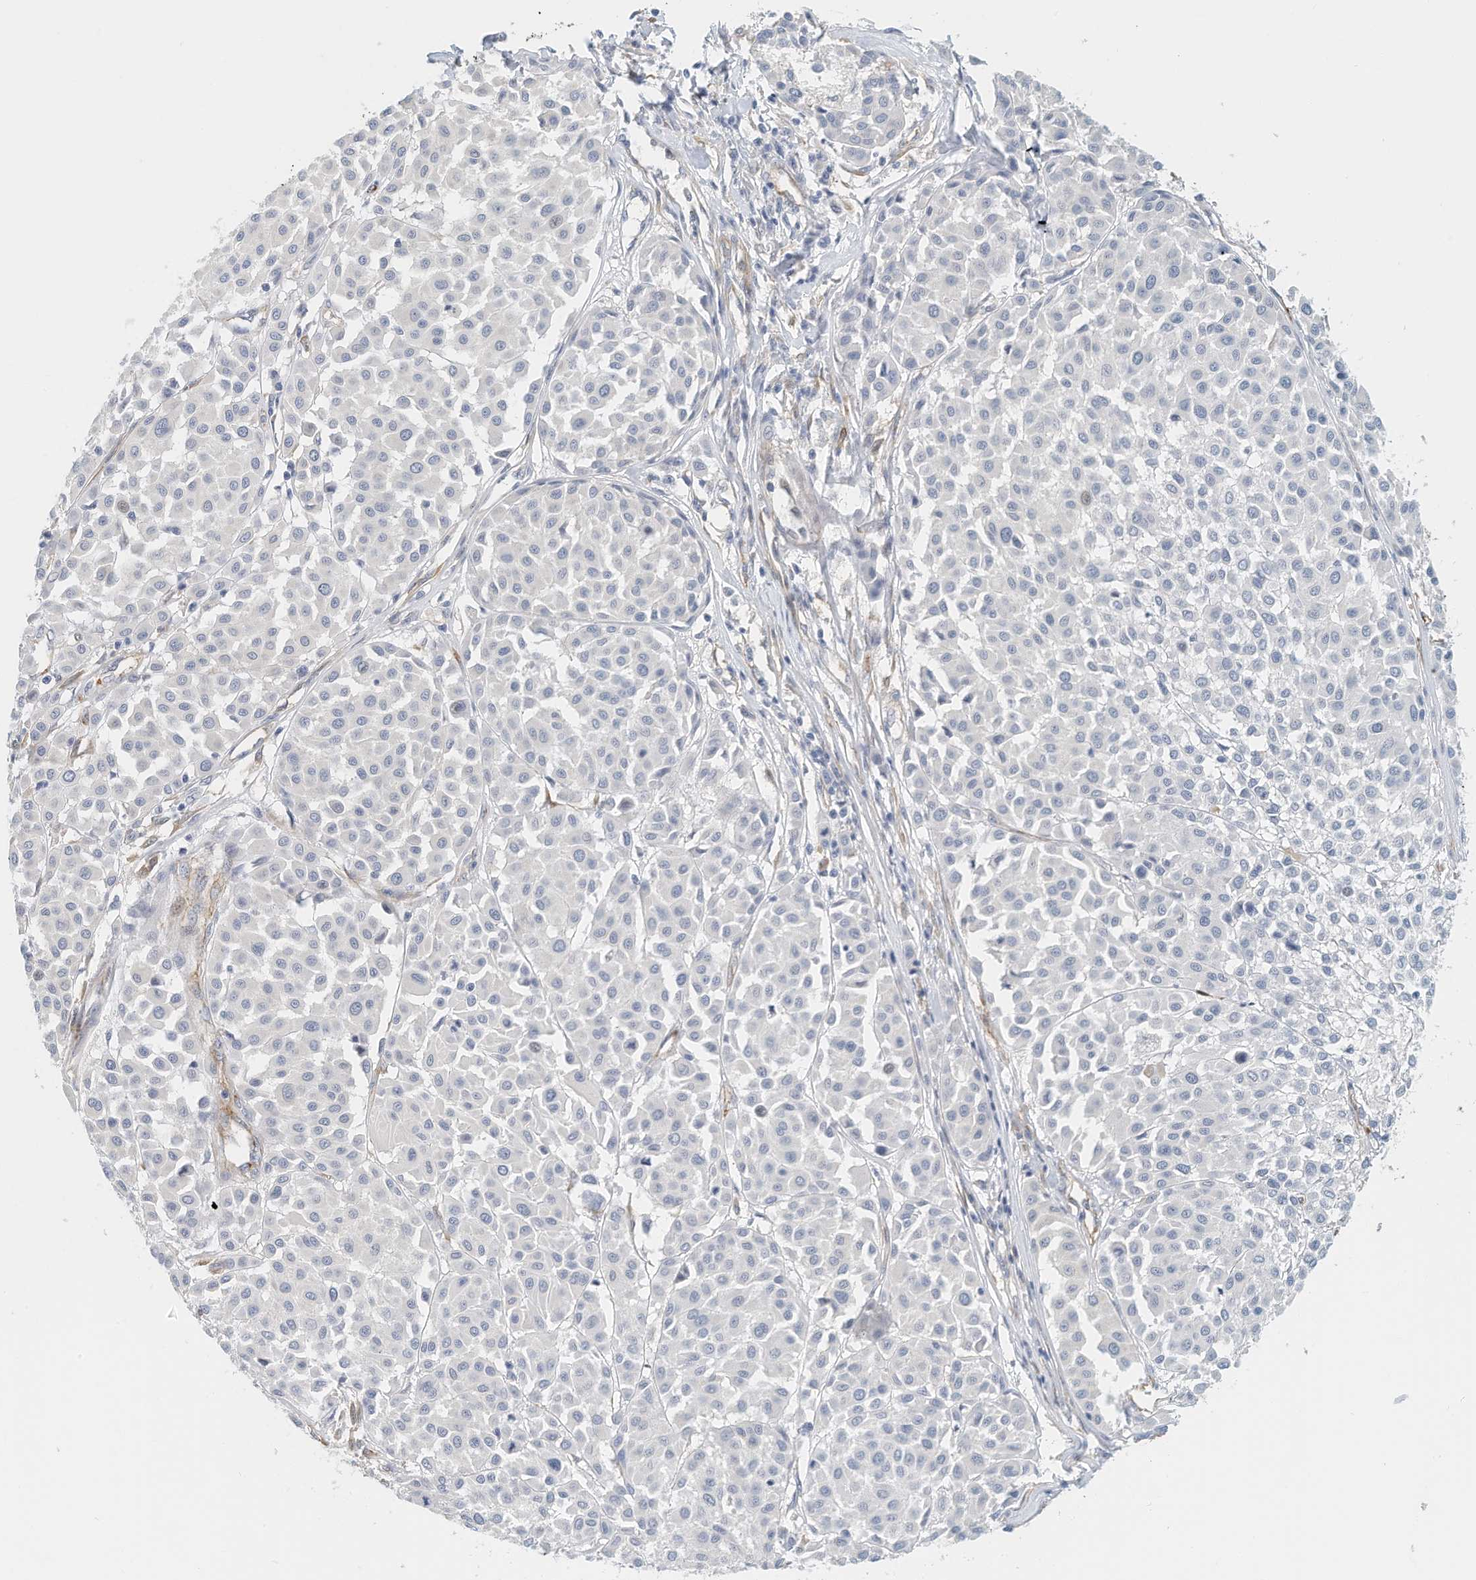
{"staining": {"intensity": "negative", "quantity": "none", "location": "none"}, "tissue": "melanoma", "cell_type": "Tumor cells", "image_type": "cancer", "snomed": [{"axis": "morphology", "description": "Malignant melanoma, Metastatic site"}, {"axis": "topography", "description": "Soft tissue"}], "caption": "High magnification brightfield microscopy of malignant melanoma (metastatic site) stained with DAB (3,3'-diaminobenzidine) (brown) and counterstained with hematoxylin (blue): tumor cells show no significant expression.", "gene": "ARHGAP28", "patient": {"sex": "male", "age": 41}}